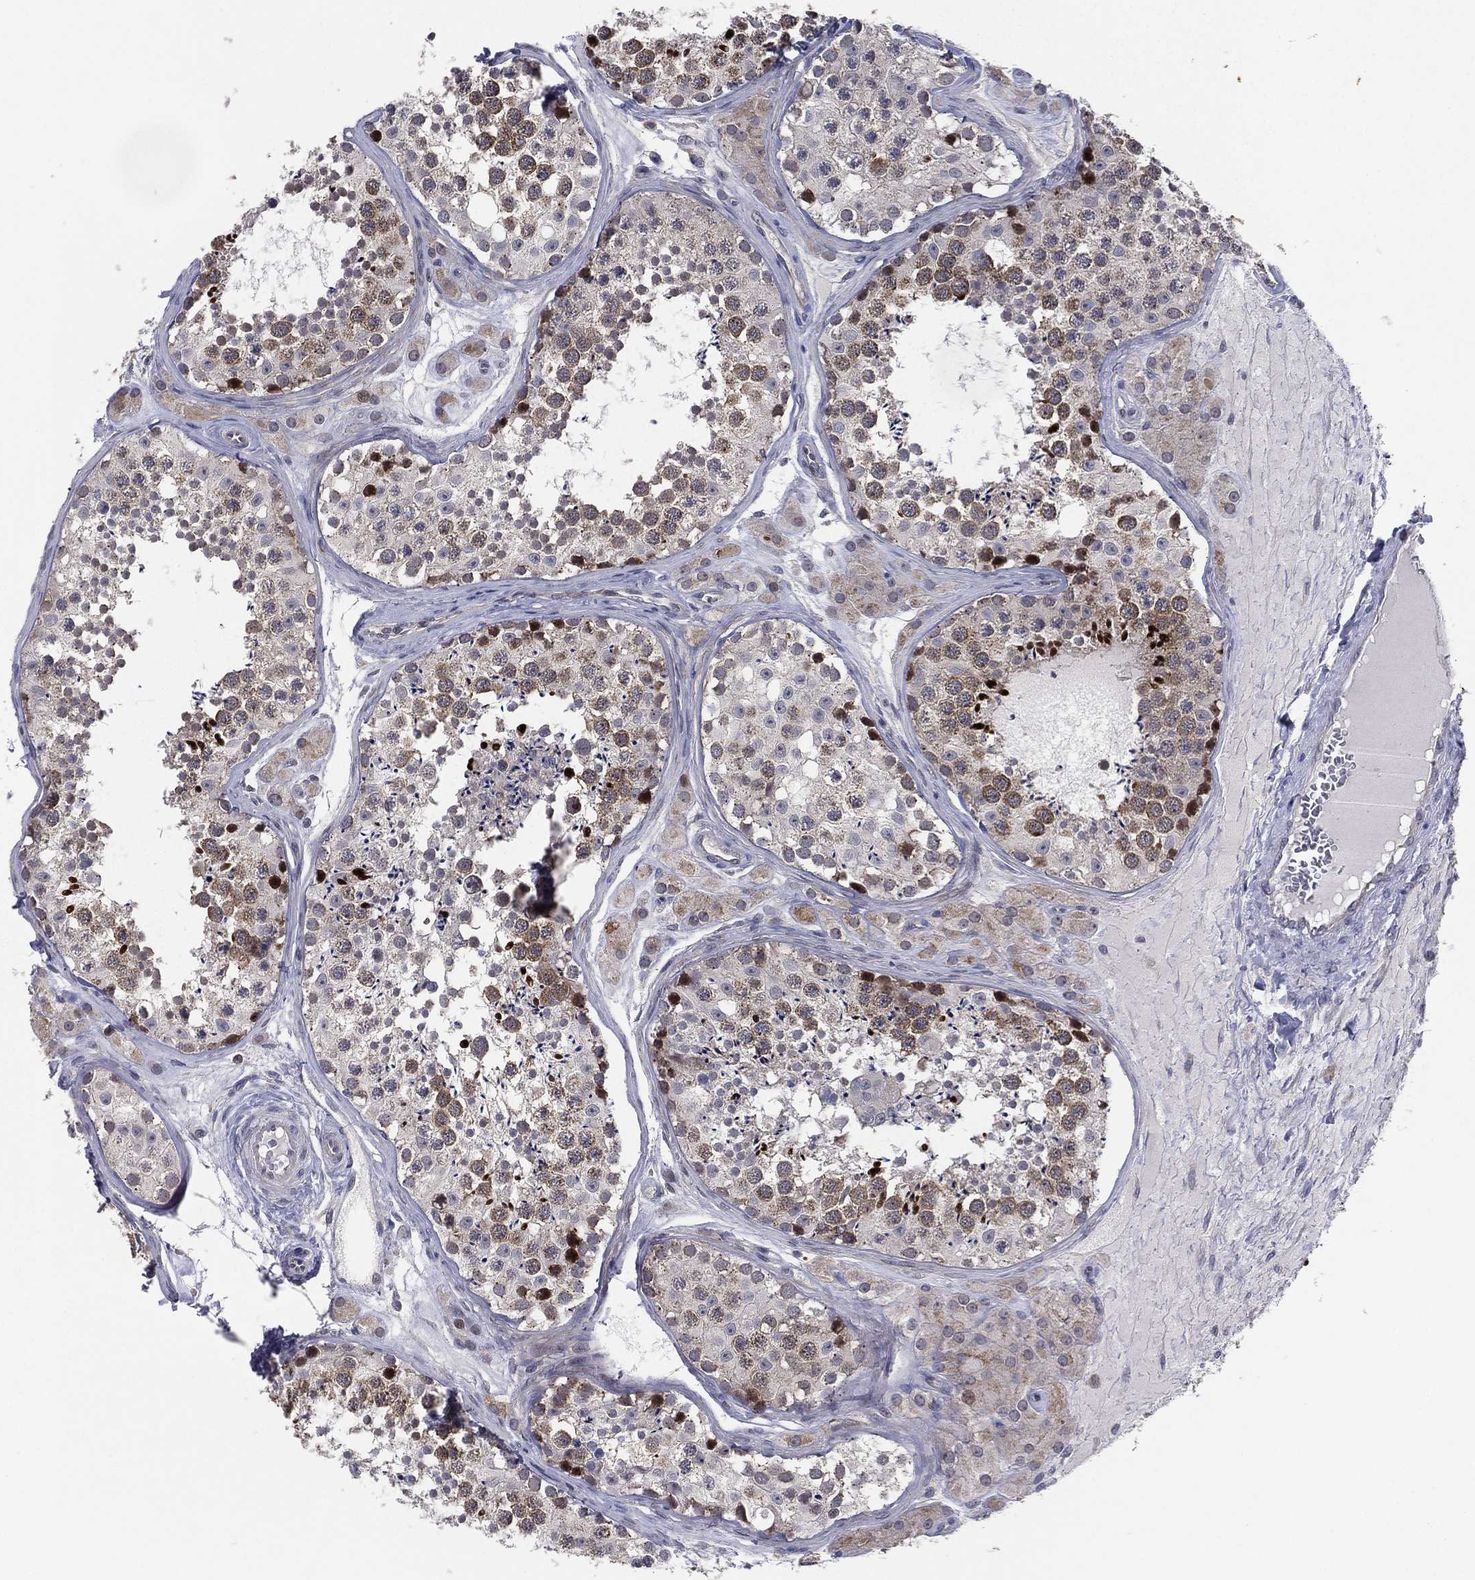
{"staining": {"intensity": "strong", "quantity": "<25%", "location": "cytoplasmic/membranous,nuclear"}, "tissue": "testis", "cell_type": "Cells in seminiferous ducts", "image_type": "normal", "snomed": [{"axis": "morphology", "description": "Normal tissue, NOS"}, {"axis": "topography", "description": "Testis"}], "caption": "An immunohistochemistry micrograph of unremarkable tissue is shown. Protein staining in brown shows strong cytoplasmic/membranous,nuclear positivity in testis within cells in seminiferous ducts.", "gene": "KAT14", "patient": {"sex": "male", "age": 31}}